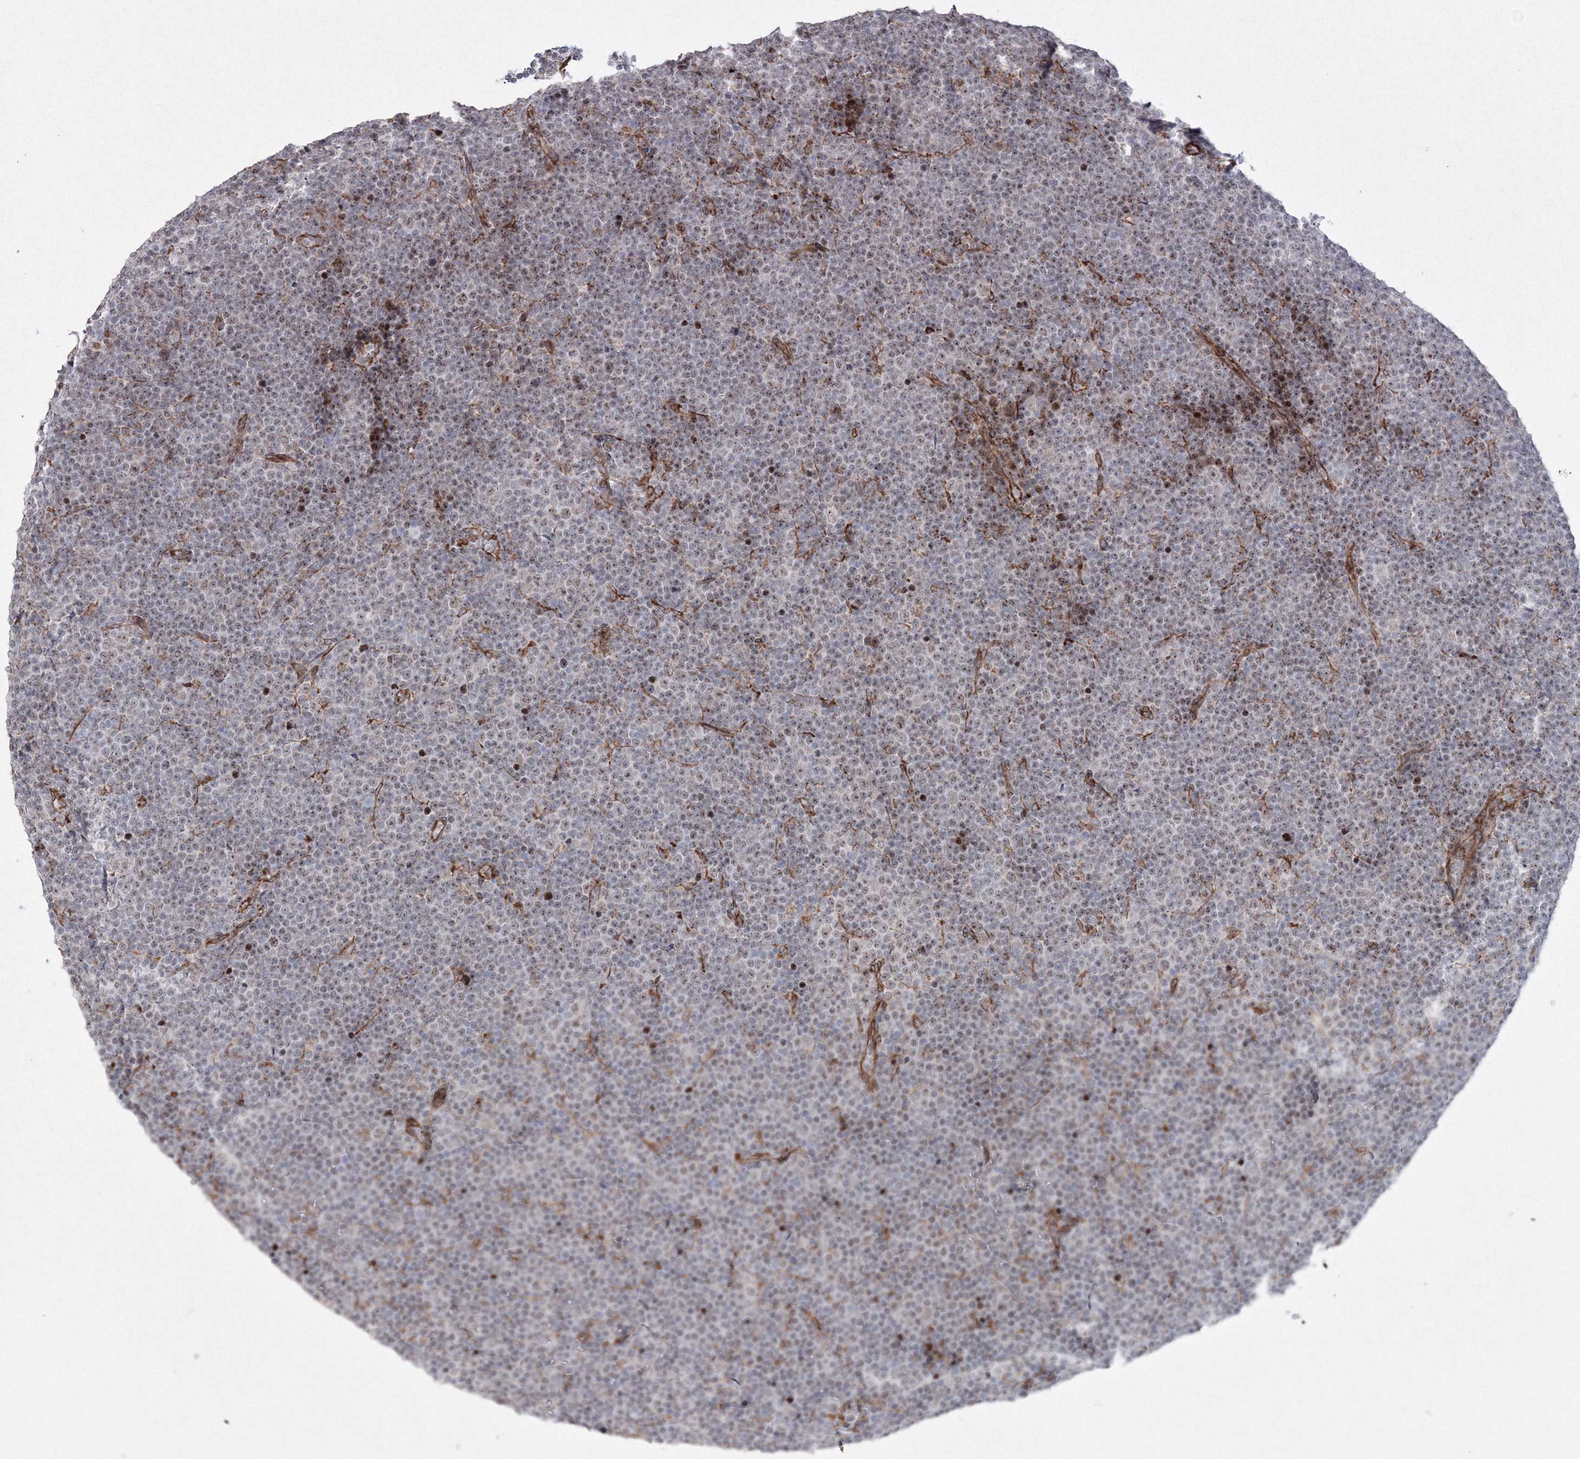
{"staining": {"intensity": "weak", "quantity": "25%-75%", "location": "nuclear"}, "tissue": "lymphoma", "cell_type": "Tumor cells", "image_type": "cancer", "snomed": [{"axis": "morphology", "description": "Malignant lymphoma, non-Hodgkin's type, Low grade"}, {"axis": "topography", "description": "Lymph node"}], "caption": "A photomicrograph of human low-grade malignant lymphoma, non-Hodgkin's type stained for a protein exhibits weak nuclear brown staining in tumor cells.", "gene": "EFCAB12", "patient": {"sex": "female", "age": 67}}